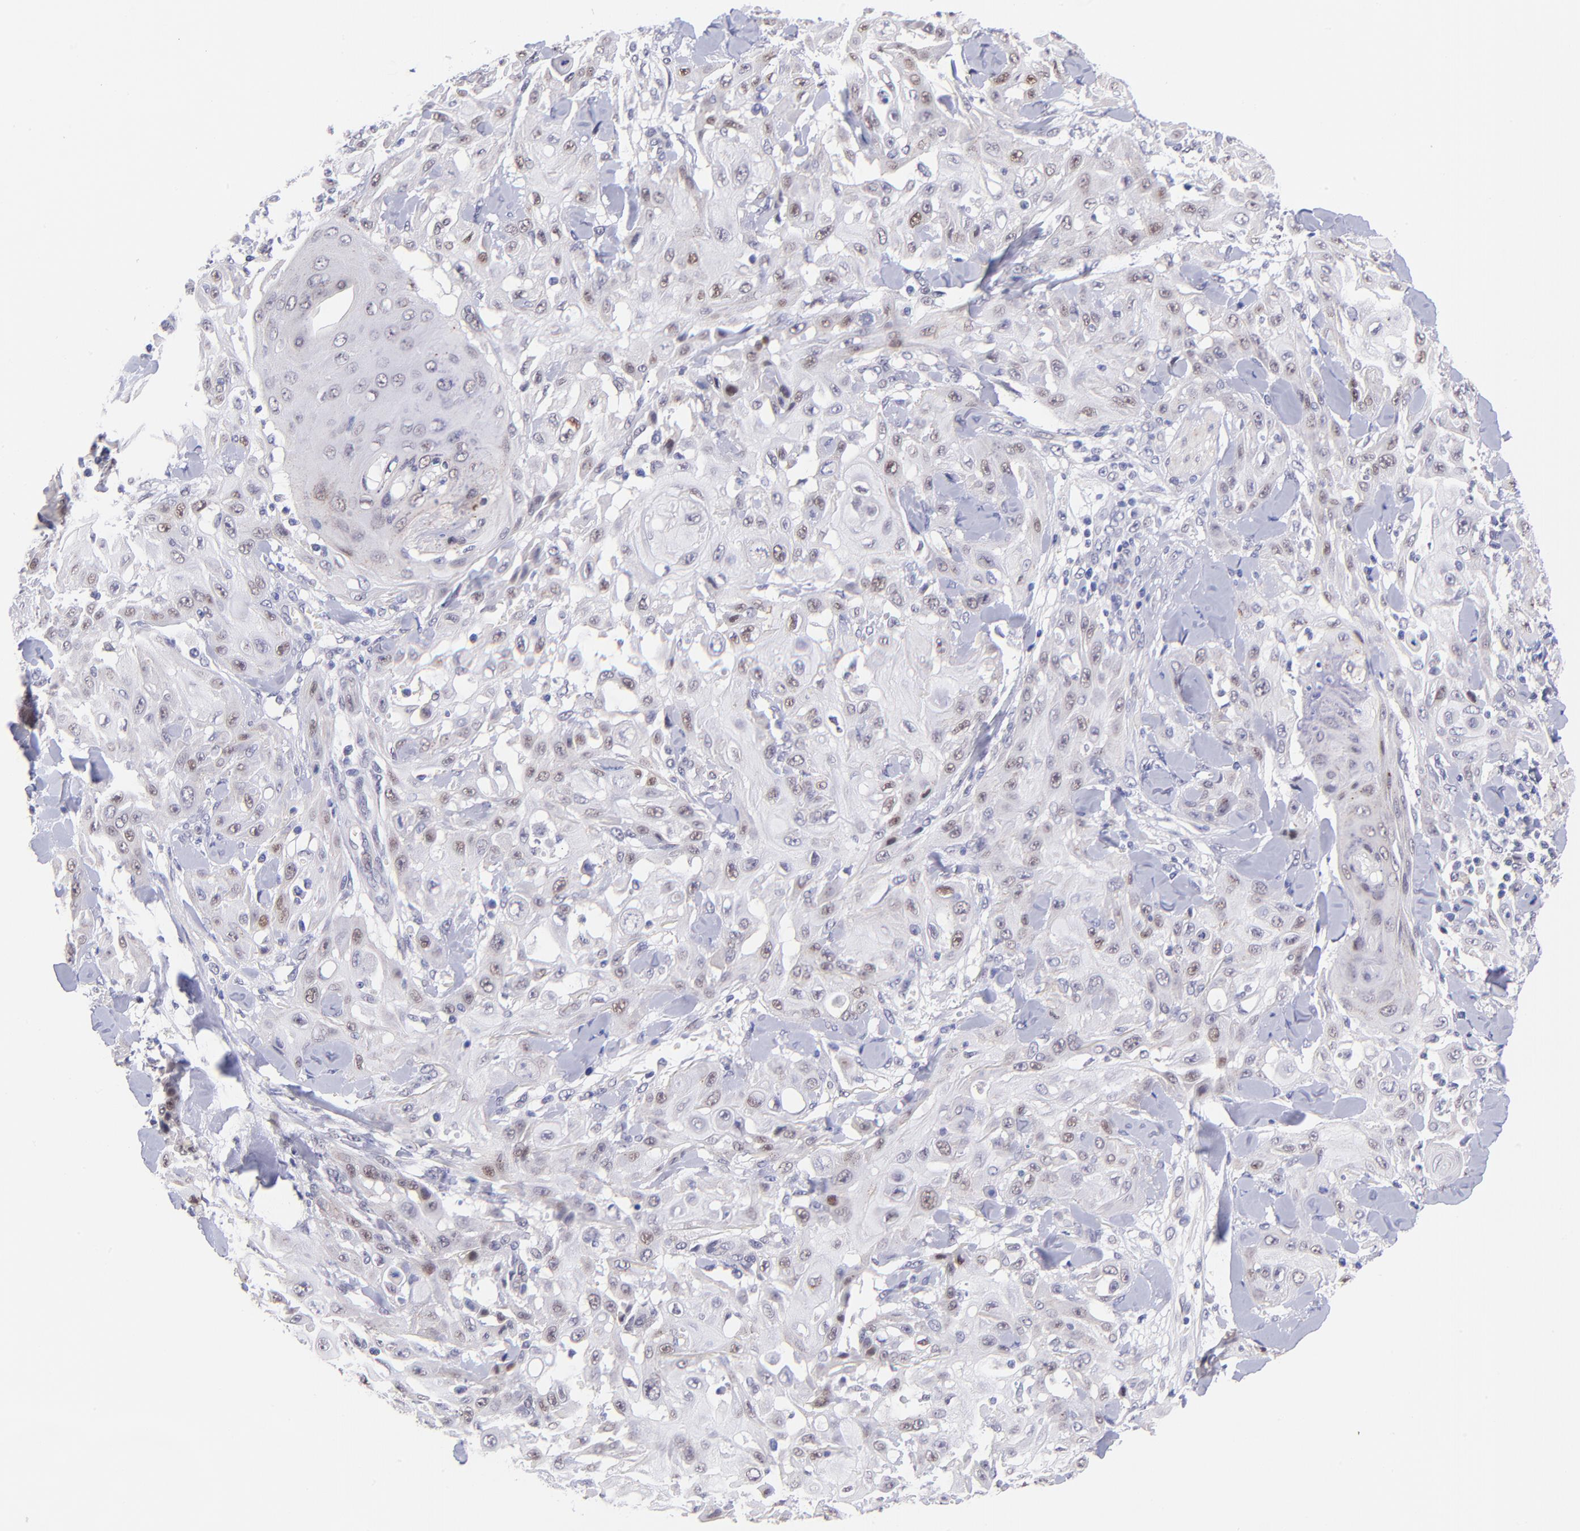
{"staining": {"intensity": "weak", "quantity": "25%-75%", "location": "nuclear"}, "tissue": "skin cancer", "cell_type": "Tumor cells", "image_type": "cancer", "snomed": [{"axis": "morphology", "description": "Squamous cell carcinoma, NOS"}, {"axis": "topography", "description": "Skin"}], "caption": "Immunohistochemistry (IHC) of skin cancer exhibits low levels of weak nuclear positivity in approximately 25%-75% of tumor cells.", "gene": "SOX6", "patient": {"sex": "male", "age": 24}}